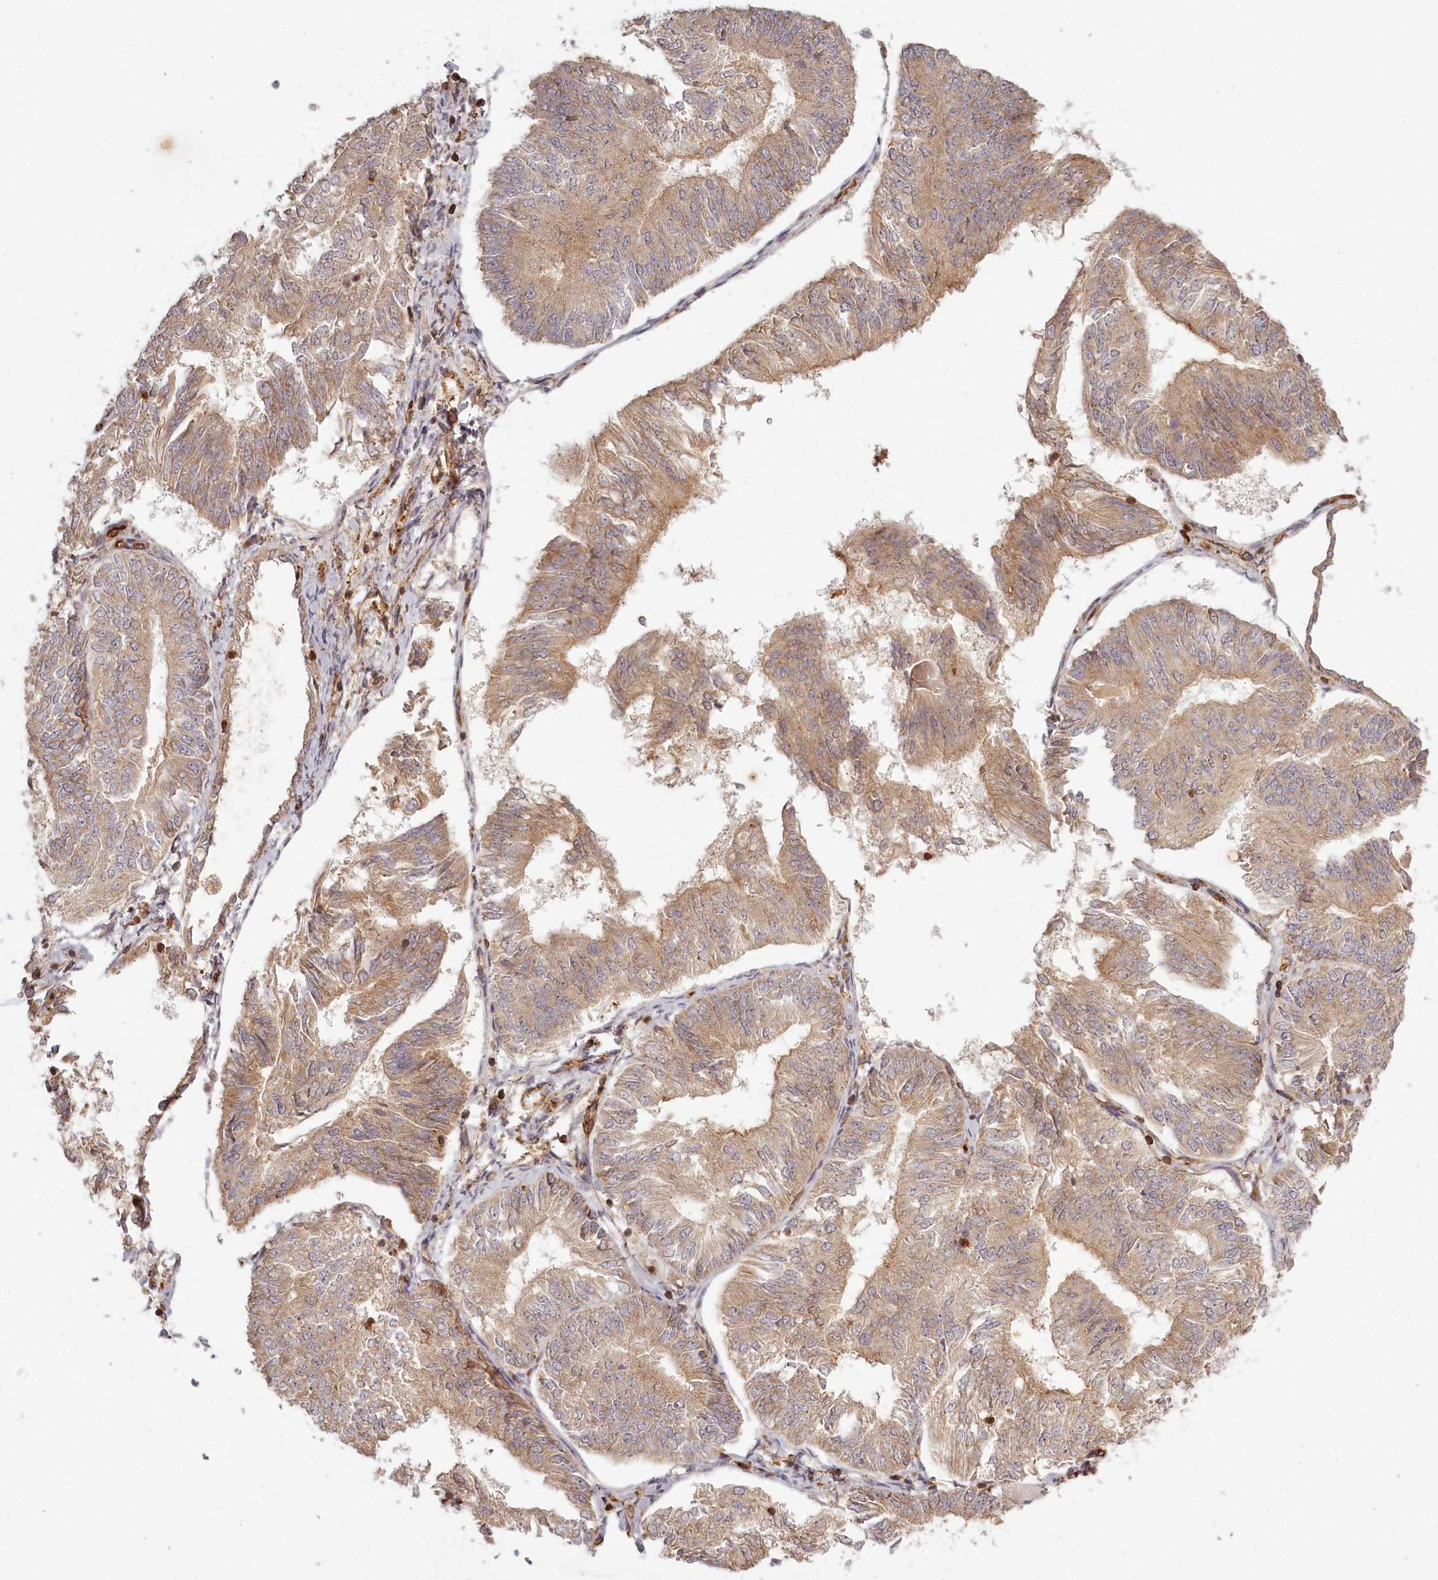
{"staining": {"intensity": "moderate", "quantity": "25%-75%", "location": "cytoplasmic/membranous"}, "tissue": "endometrial cancer", "cell_type": "Tumor cells", "image_type": "cancer", "snomed": [{"axis": "morphology", "description": "Adenocarcinoma, NOS"}, {"axis": "topography", "description": "Endometrium"}], "caption": "A high-resolution histopathology image shows IHC staining of adenocarcinoma (endometrial), which exhibits moderate cytoplasmic/membranous expression in approximately 25%-75% of tumor cells.", "gene": "TMIE", "patient": {"sex": "female", "age": 58}}